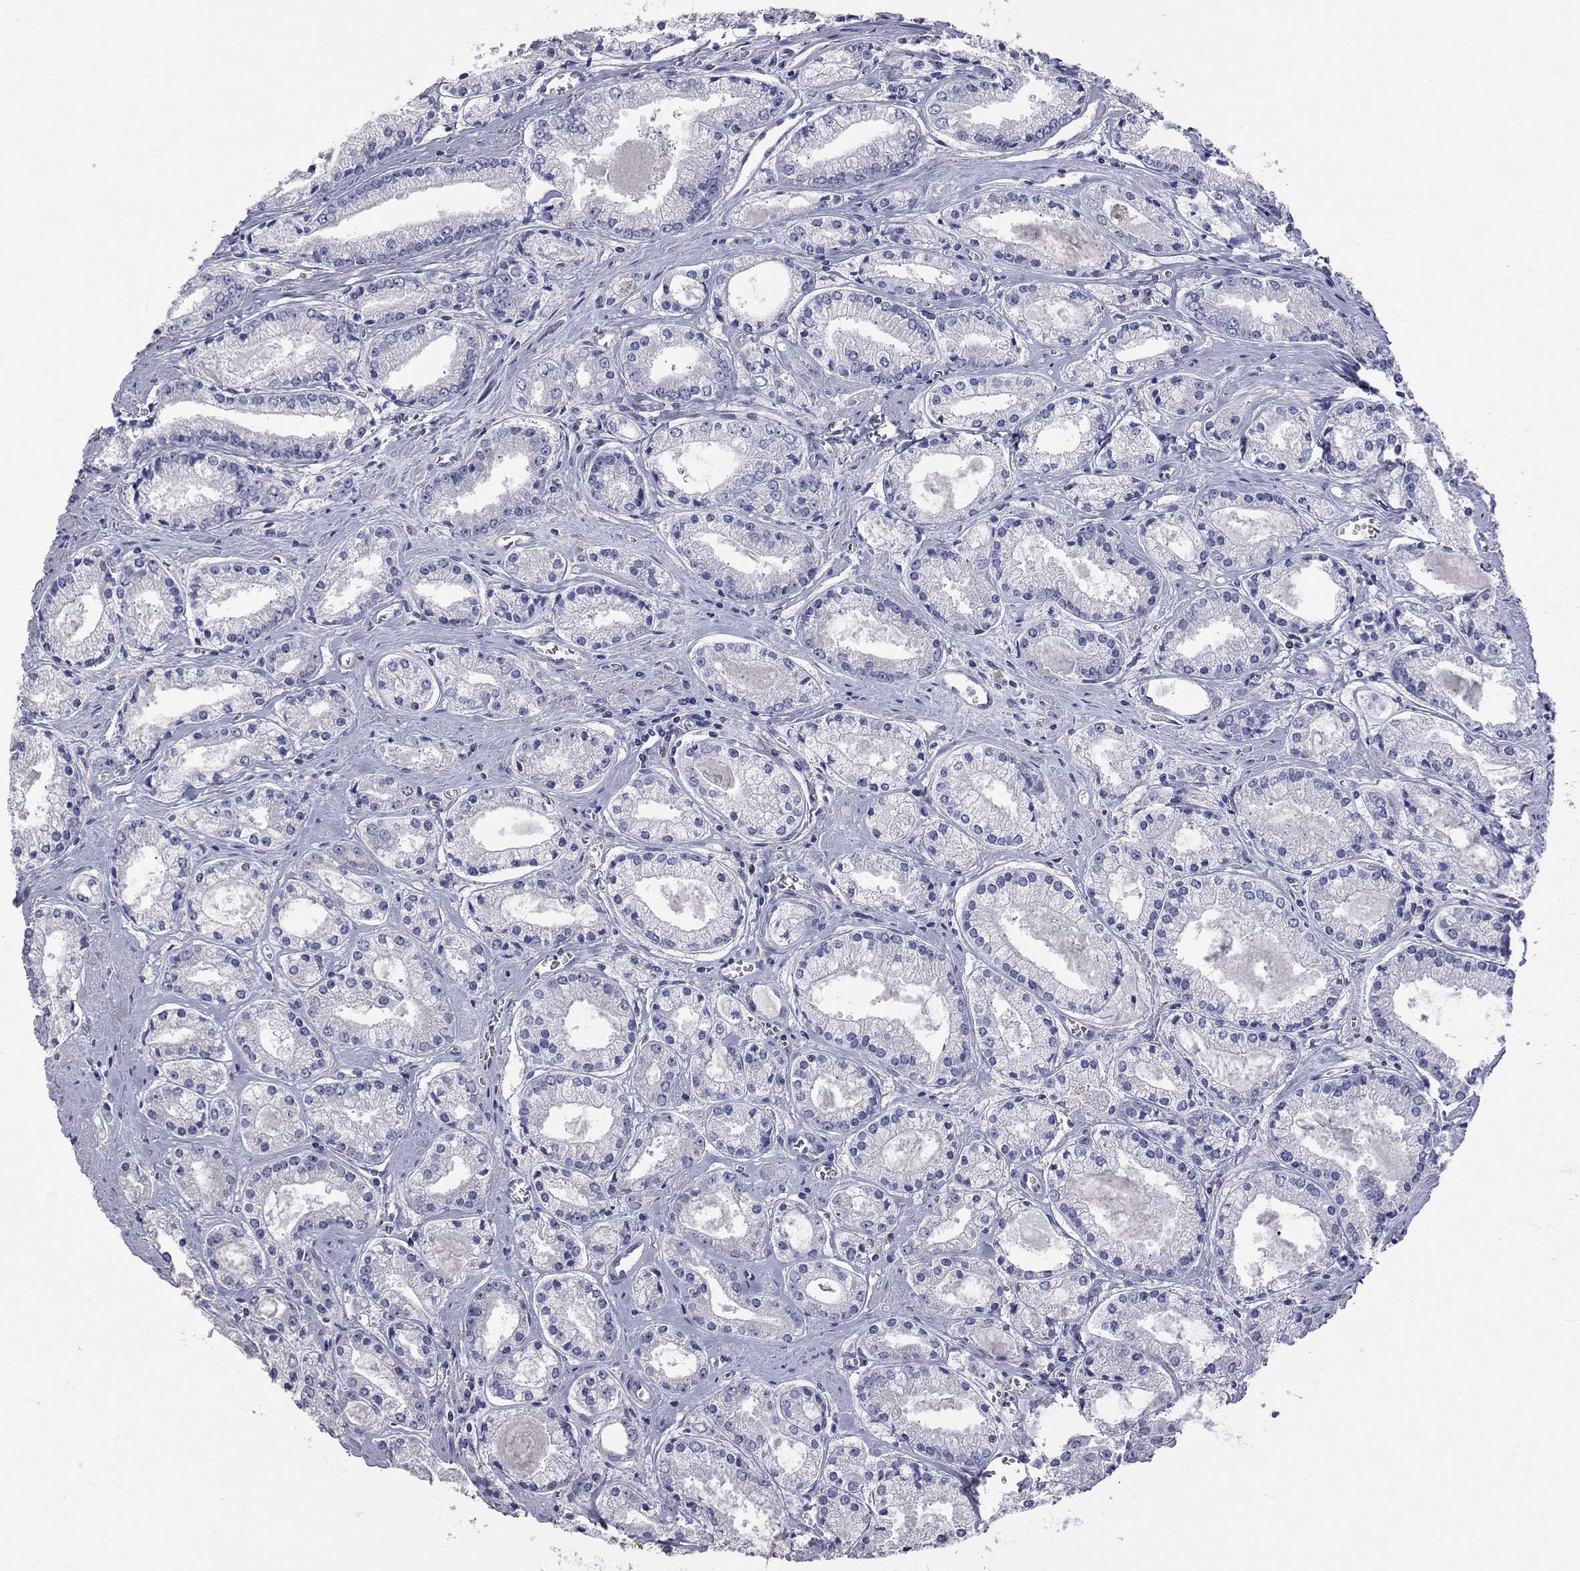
{"staining": {"intensity": "negative", "quantity": "none", "location": "none"}, "tissue": "prostate cancer", "cell_type": "Tumor cells", "image_type": "cancer", "snomed": [{"axis": "morphology", "description": "Adenocarcinoma, NOS"}, {"axis": "topography", "description": "Prostate"}], "caption": "Tumor cells show no significant positivity in prostate cancer (adenocarcinoma).", "gene": "HYLS1", "patient": {"sex": "male", "age": 72}}